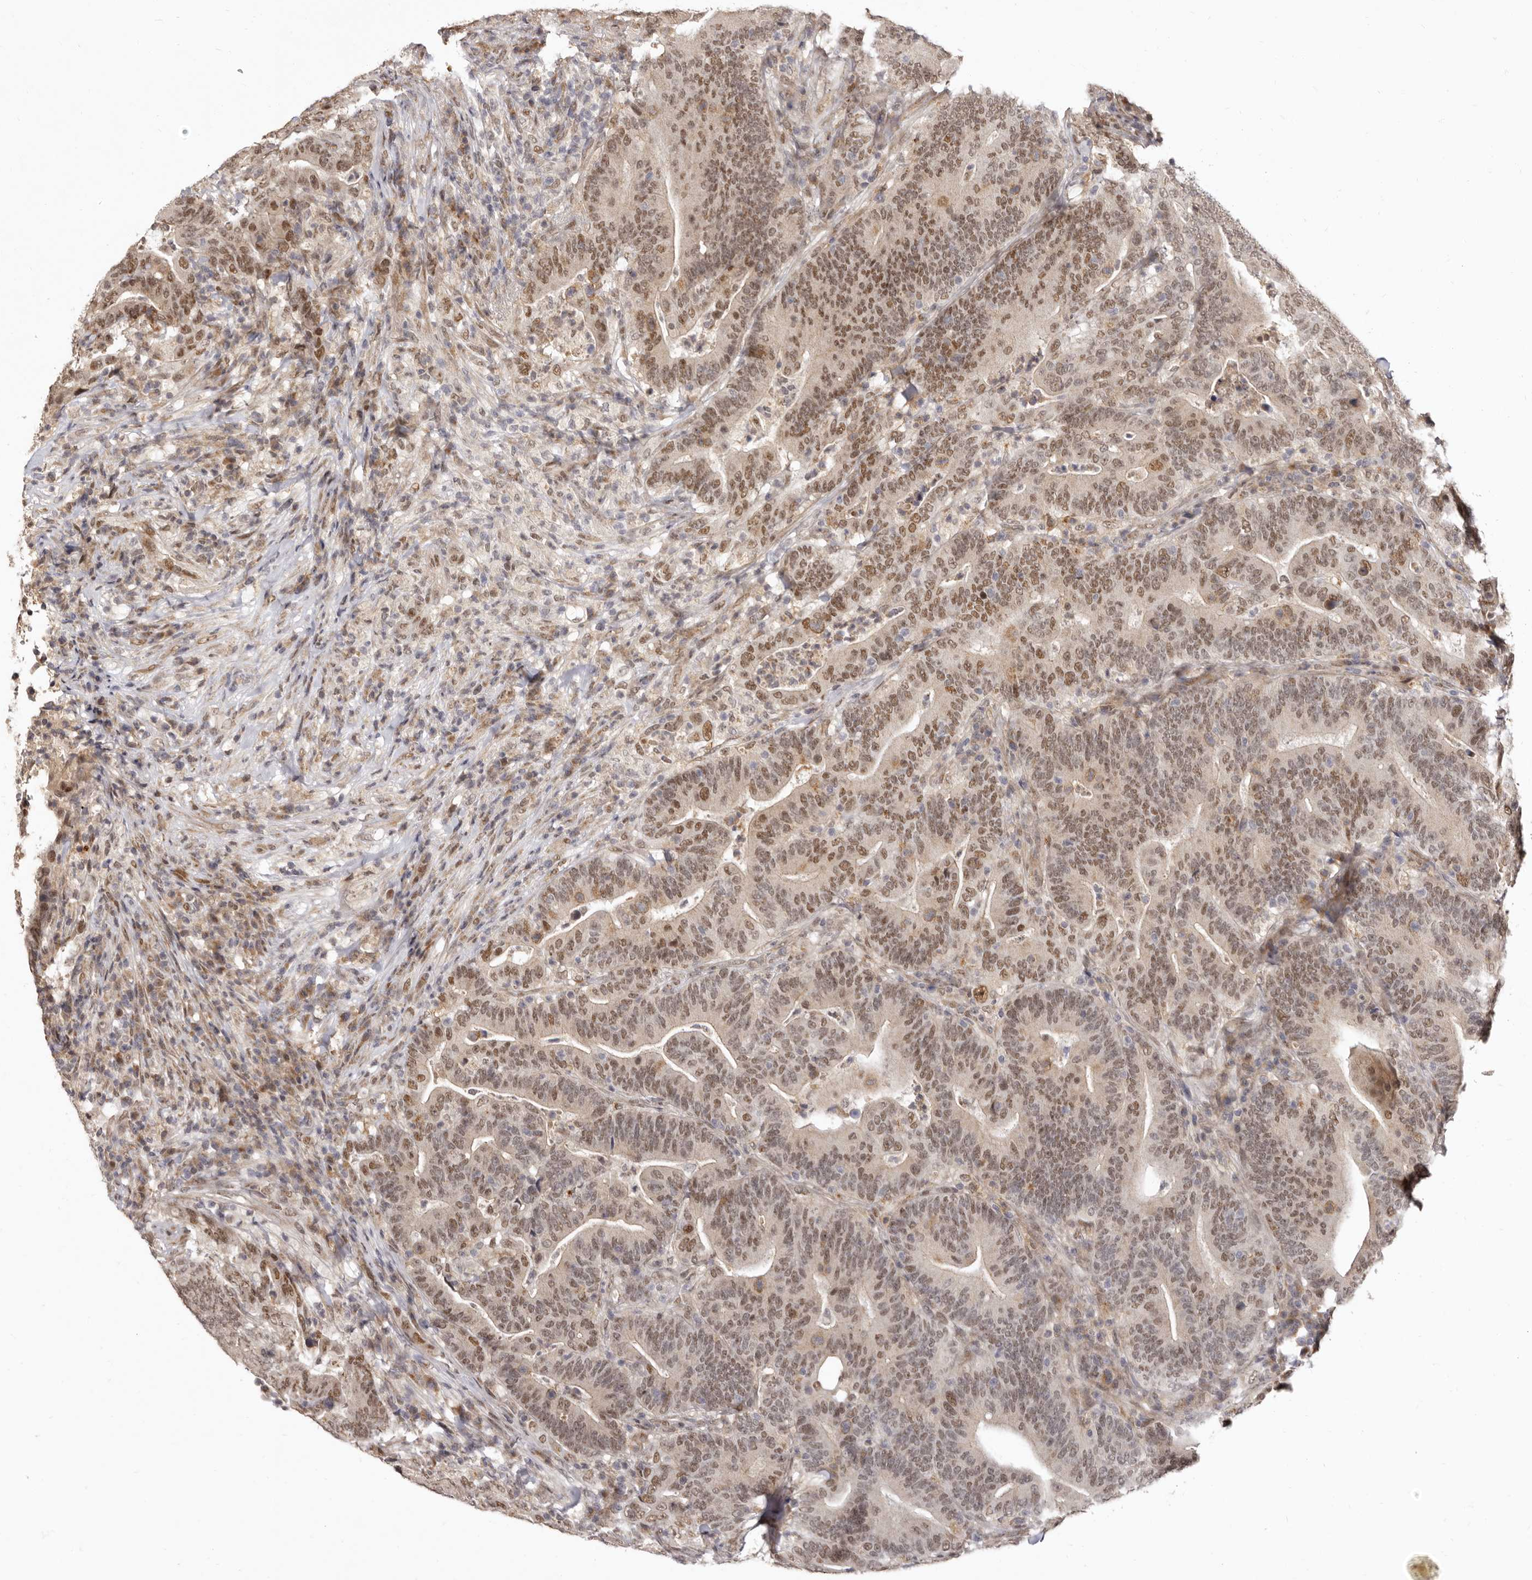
{"staining": {"intensity": "strong", "quantity": "25%-75%", "location": "cytoplasmic/membranous,nuclear"}, "tissue": "colorectal cancer", "cell_type": "Tumor cells", "image_type": "cancer", "snomed": [{"axis": "morphology", "description": "Adenocarcinoma, NOS"}, {"axis": "topography", "description": "Colon"}], "caption": "Adenocarcinoma (colorectal) stained with a protein marker shows strong staining in tumor cells.", "gene": "ZNF326", "patient": {"sex": "female", "age": 66}}